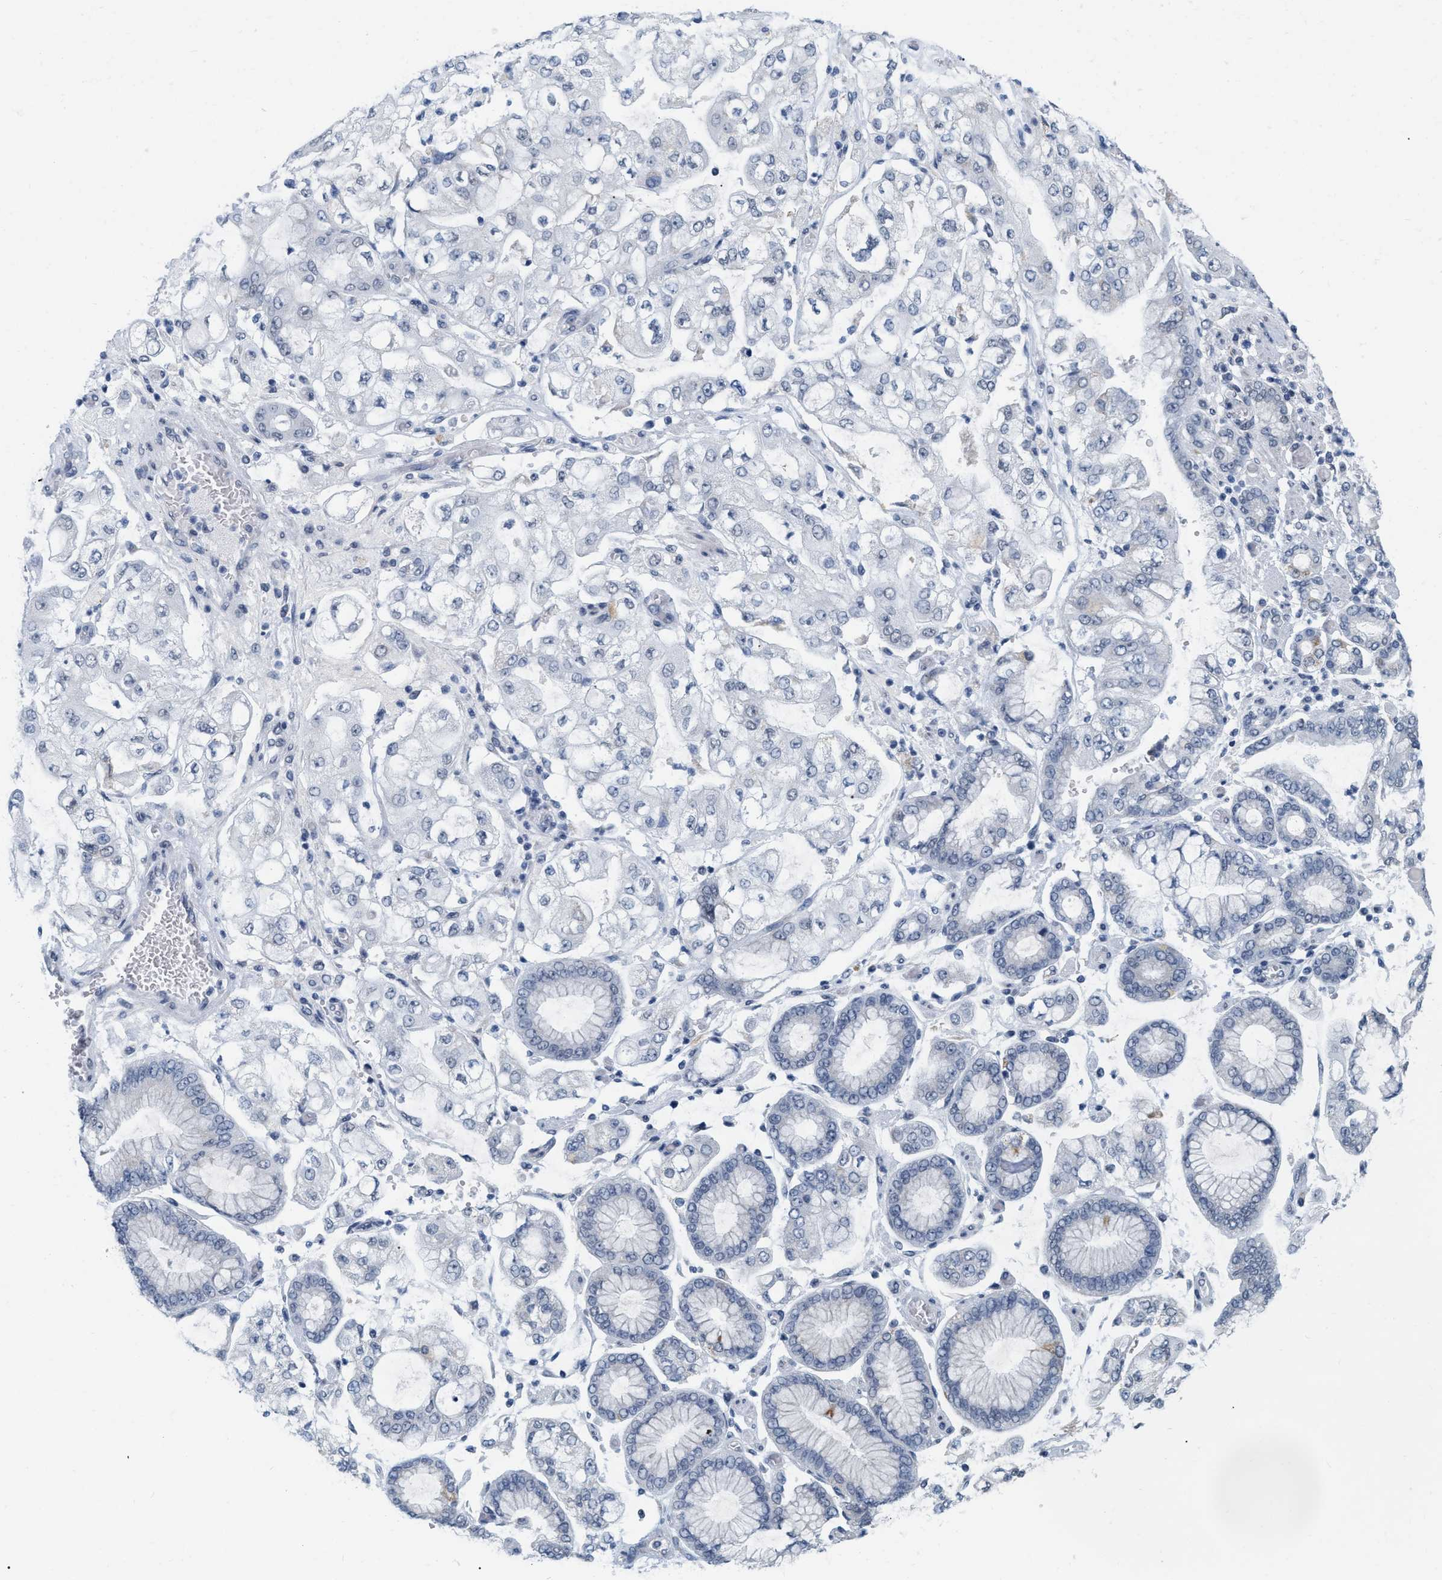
{"staining": {"intensity": "negative", "quantity": "none", "location": "none"}, "tissue": "stomach cancer", "cell_type": "Tumor cells", "image_type": "cancer", "snomed": [{"axis": "morphology", "description": "Adenocarcinoma, NOS"}, {"axis": "topography", "description": "Stomach"}], "caption": "A photomicrograph of adenocarcinoma (stomach) stained for a protein reveals no brown staining in tumor cells.", "gene": "XIRP1", "patient": {"sex": "male", "age": 76}}